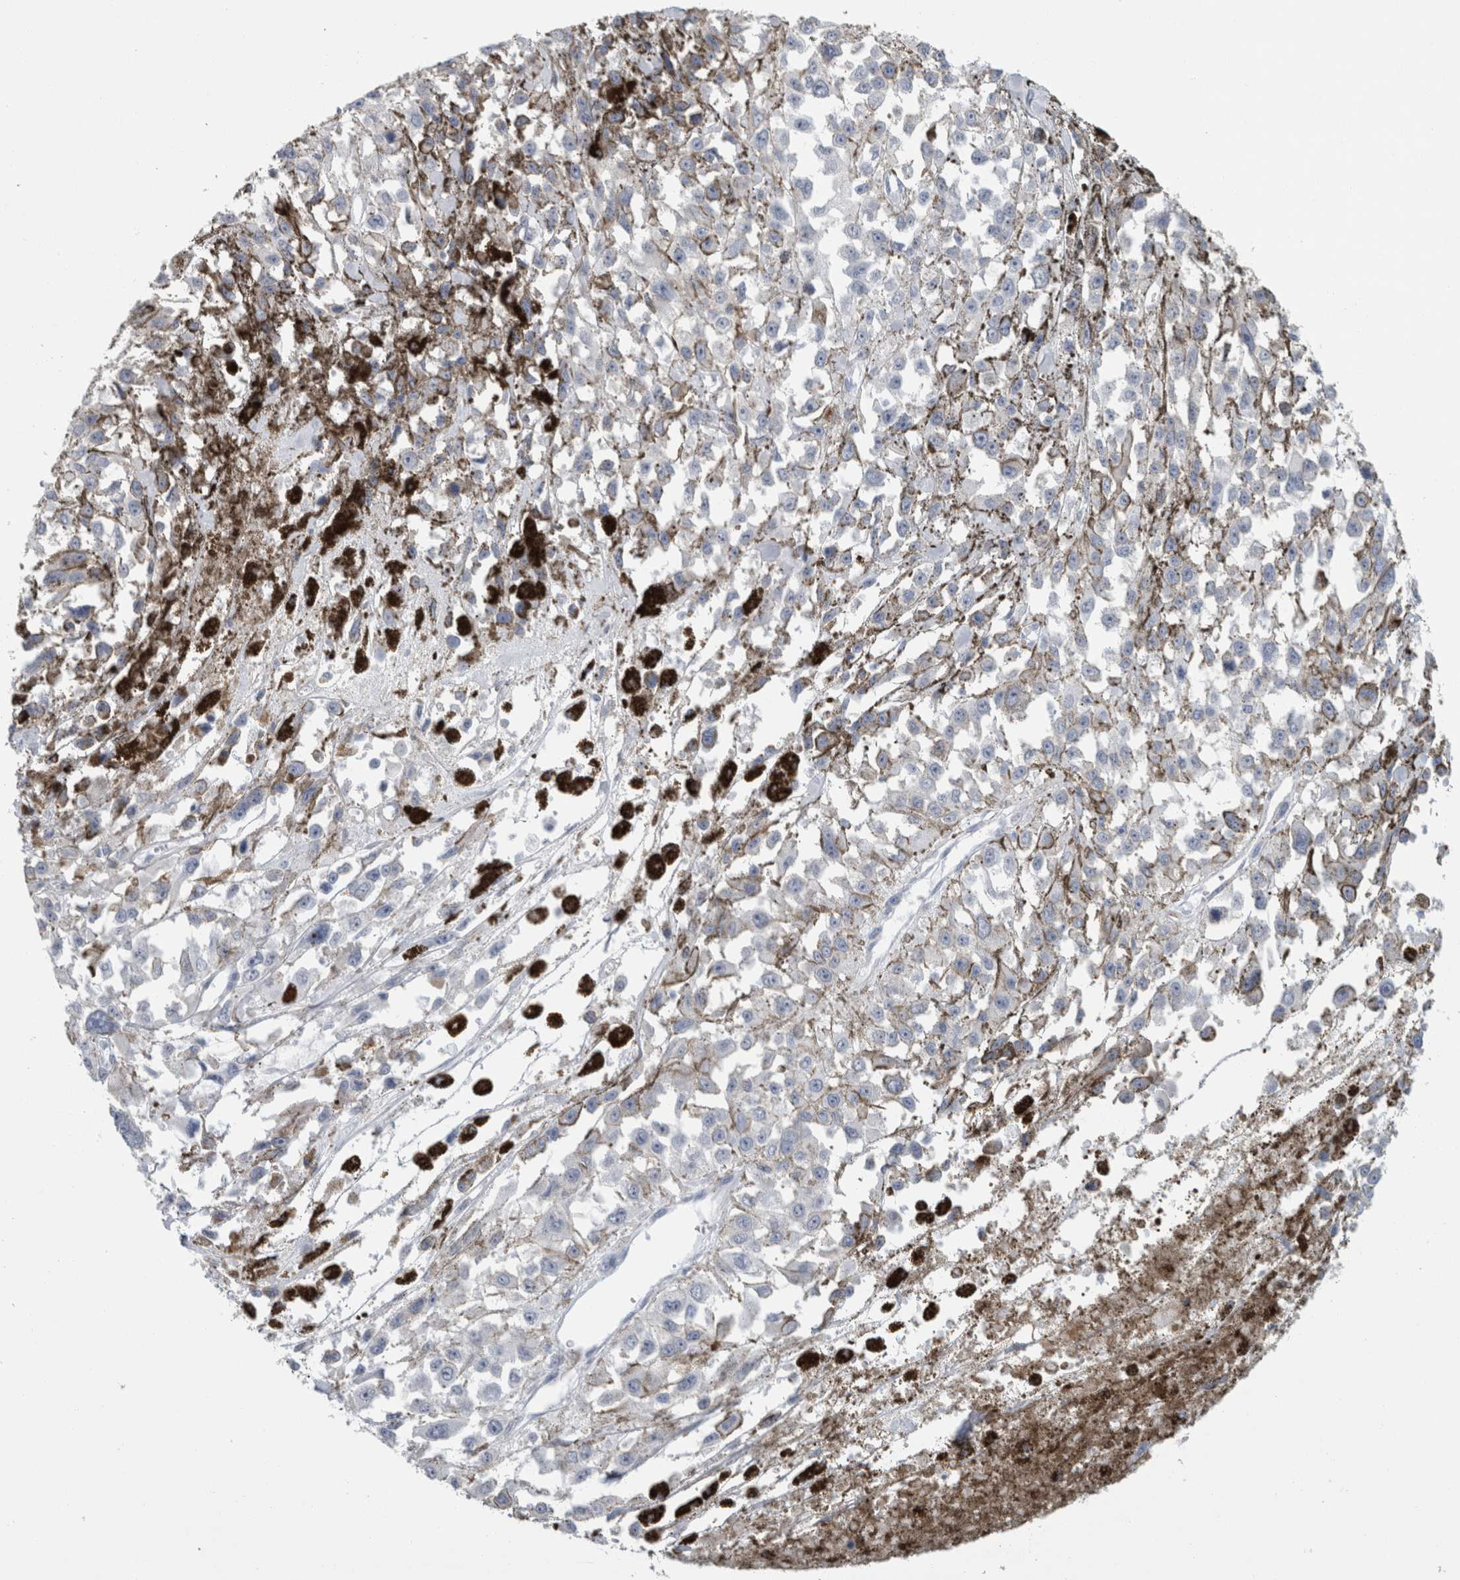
{"staining": {"intensity": "negative", "quantity": "none", "location": "none"}, "tissue": "melanoma", "cell_type": "Tumor cells", "image_type": "cancer", "snomed": [{"axis": "morphology", "description": "Malignant melanoma, Metastatic site"}, {"axis": "topography", "description": "Lymph node"}], "caption": "Micrograph shows no significant protein expression in tumor cells of melanoma.", "gene": "CASP6", "patient": {"sex": "male", "age": 59}}